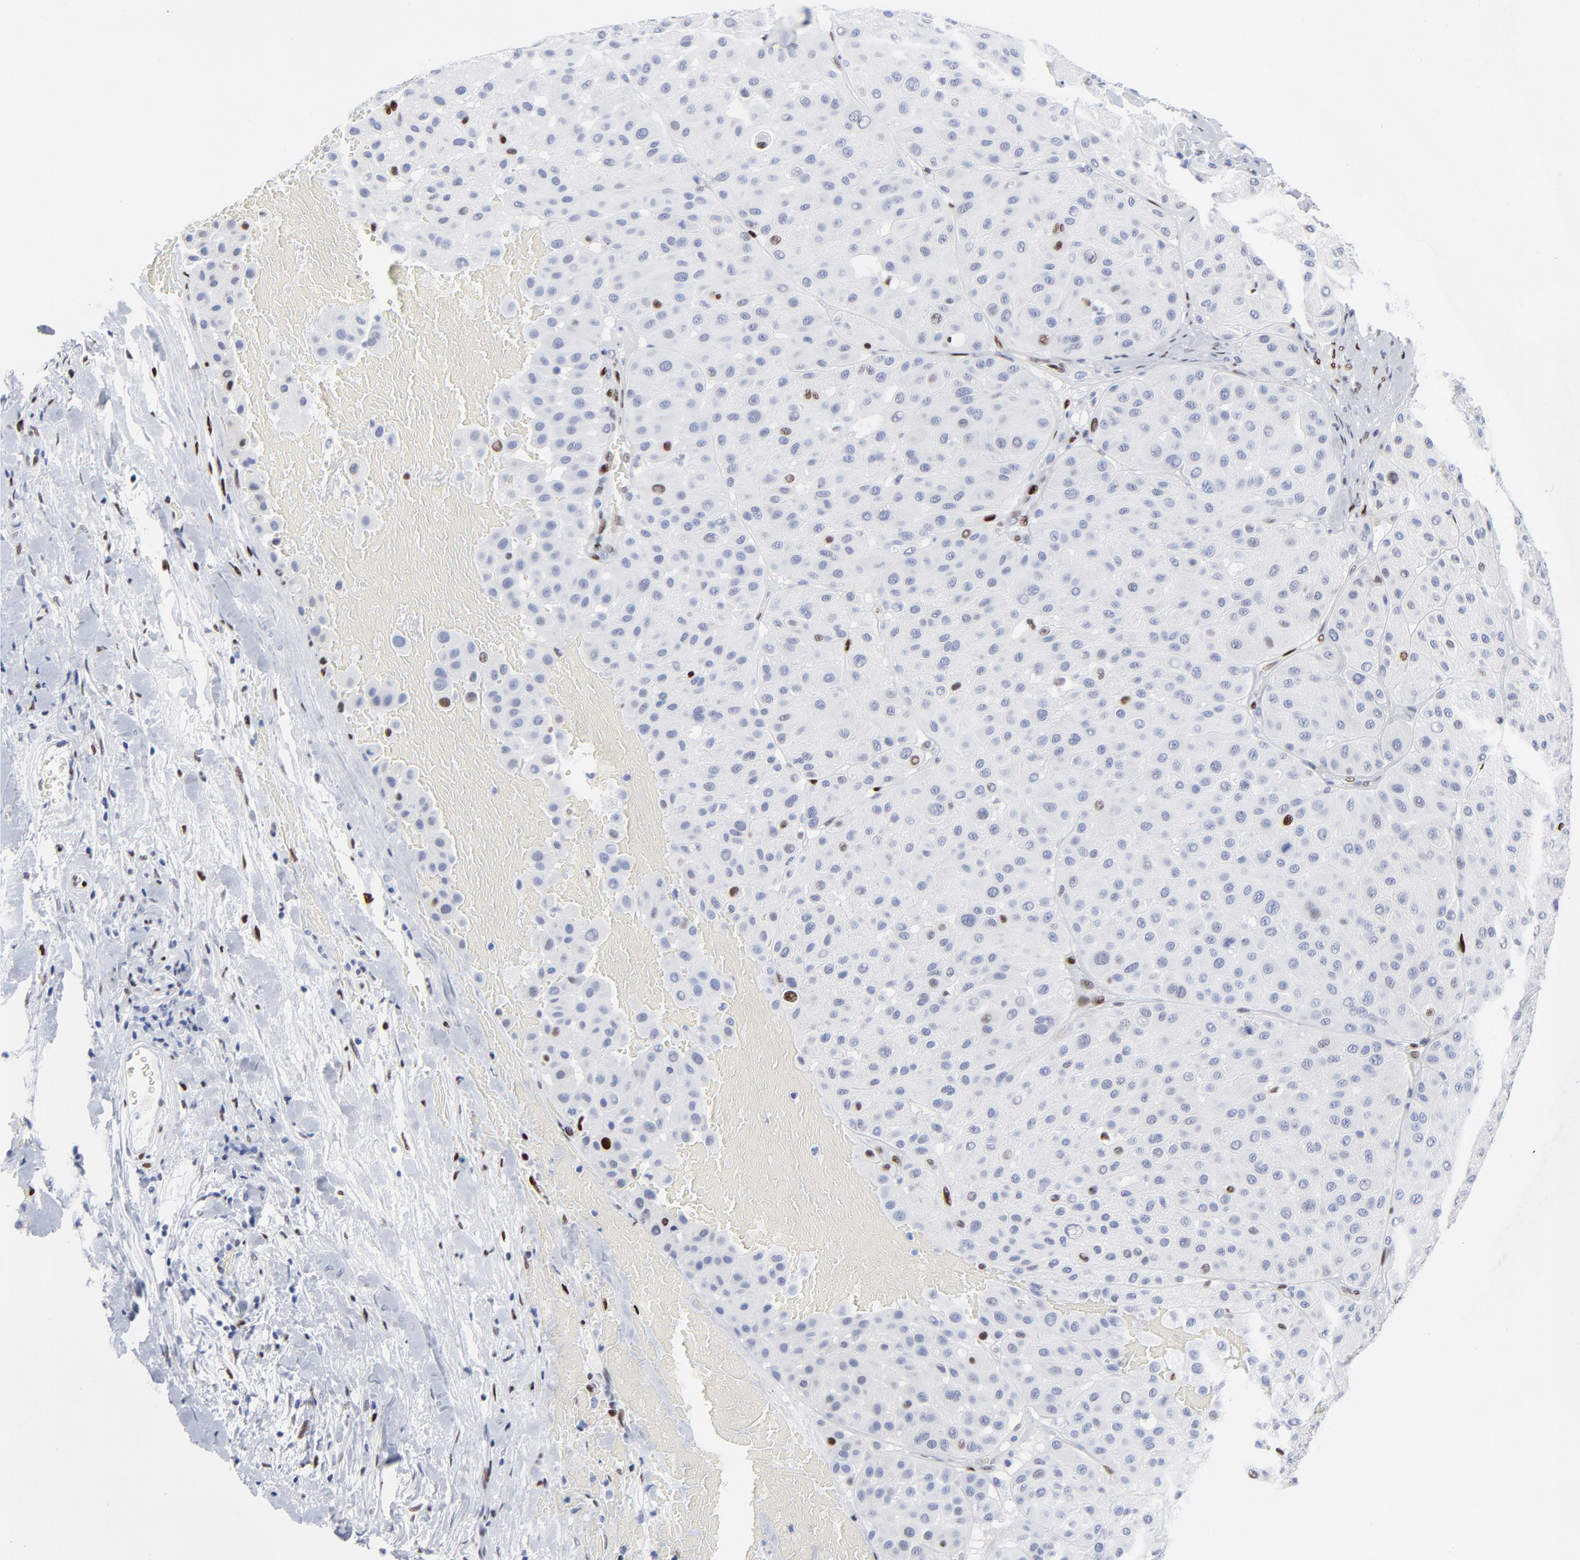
{"staining": {"intensity": "negative", "quantity": "none", "location": "none"}, "tissue": "melanoma", "cell_type": "Tumor cells", "image_type": "cancer", "snomed": [{"axis": "morphology", "description": "Normal tissue, NOS"}, {"axis": "morphology", "description": "Malignant melanoma, Metastatic site"}, {"axis": "topography", "description": "Skin"}], "caption": "High magnification brightfield microscopy of malignant melanoma (metastatic site) stained with DAB (brown) and counterstained with hematoxylin (blue): tumor cells show no significant positivity. The staining is performed using DAB (3,3'-diaminobenzidine) brown chromogen with nuclei counter-stained in using hematoxylin.", "gene": "JUN", "patient": {"sex": "male", "age": 41}}